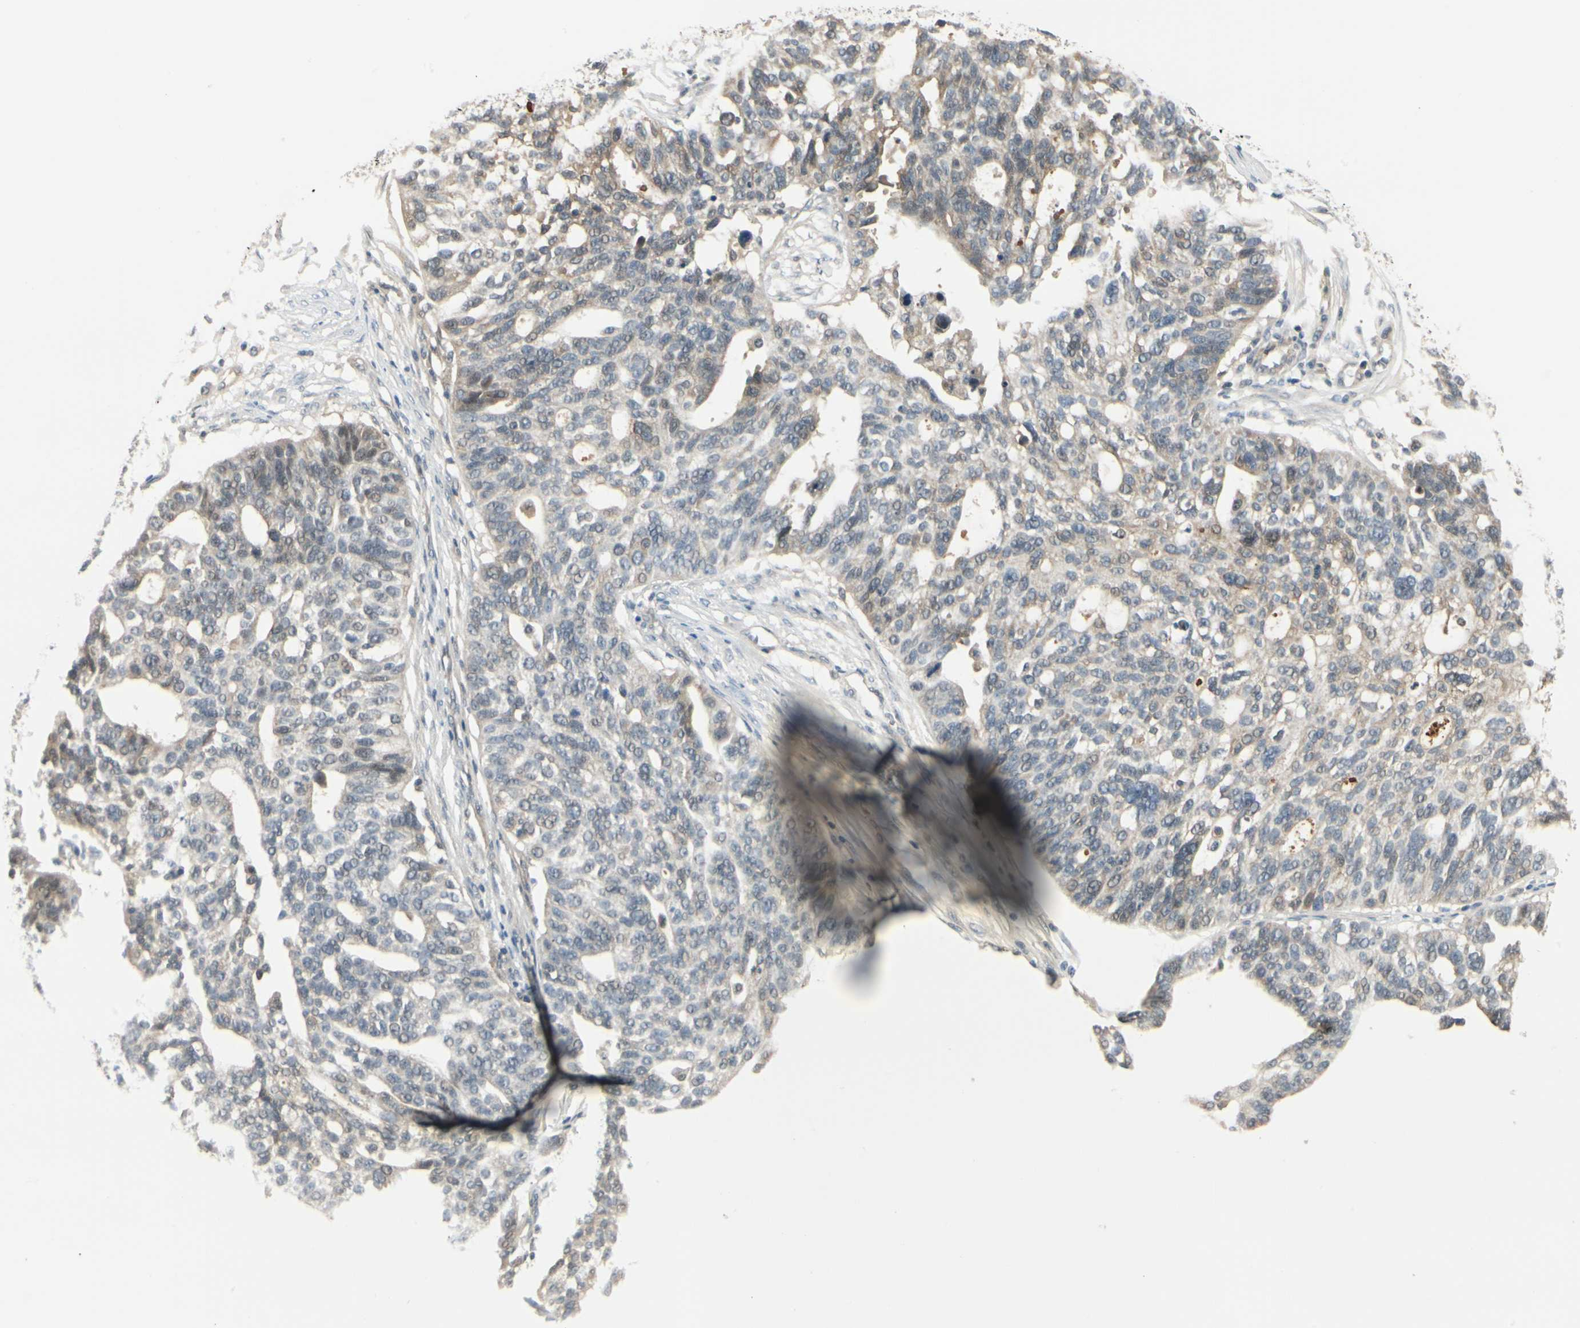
{"staining": {"intensity": "moderate", "quantity": "<25%", "location": "cytoplasmic/membranous"}, "tissue": "ovarian cancer", "cell_type": "Tumor cells", "image_type": "cancer", "snomed": [{"axis": "morphology", "description": "Cystadenocarcinoma, serous, NOS"}, {"axis": "topography", "description": "Ovary"}], "caption": "Human ovarian cancer stained with a protein marker displays moderate staining in tumor cells.", "gene": "EPHB3", "patient": {"sex": "female", "age": 59}}